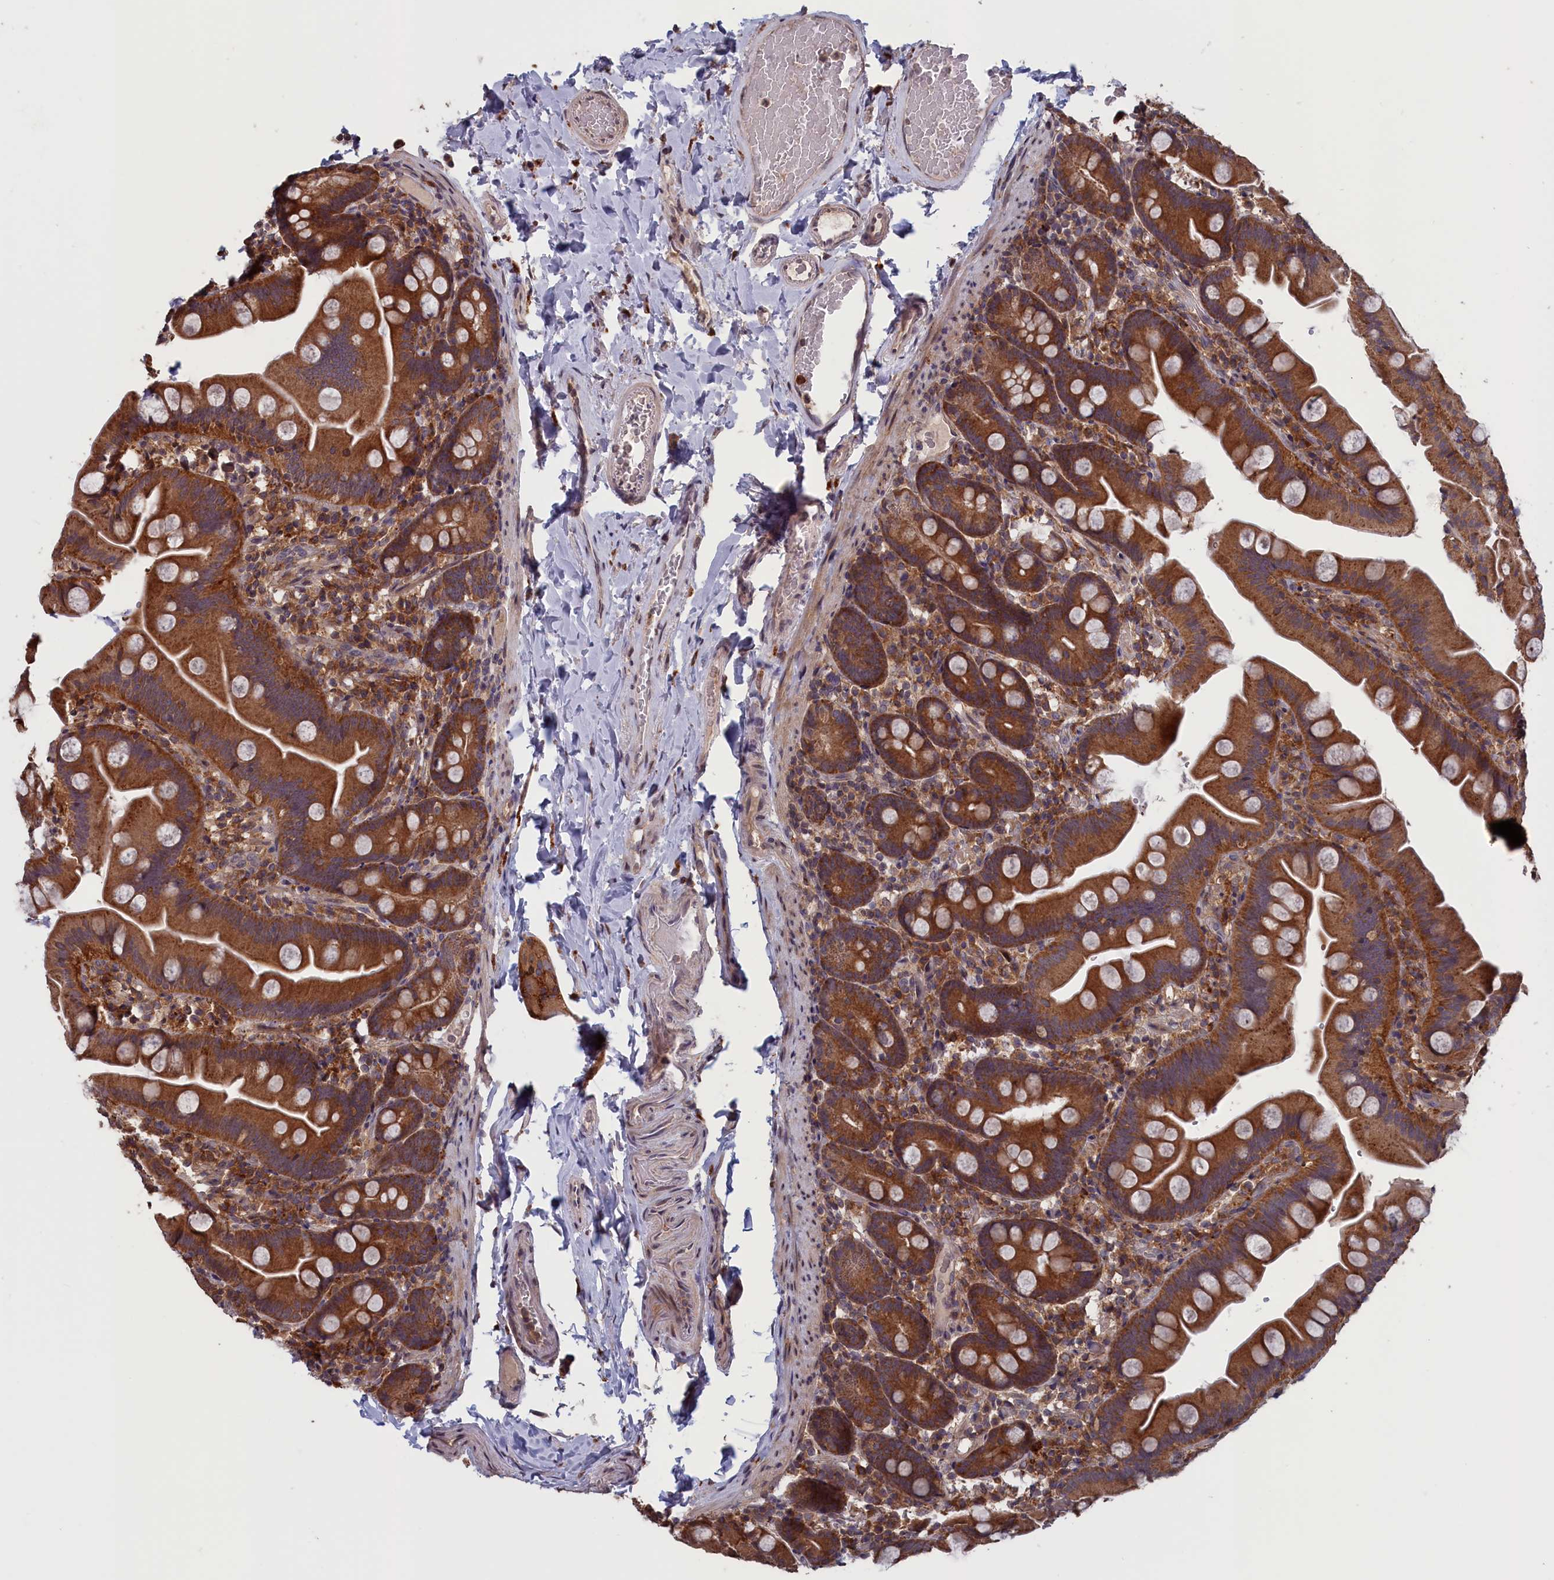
{"staining": {"intensity": "moderate", "quantity": ">75%", "location": "cytoplasmic/membranous"}, "tissue": "small intestine", "cell_type": "Glandular cells", "image_type": "normal", "snomed": [{"axis": "morphology", "description": "Normal tissue, NOS"}, {"axis": "topography", "description": "Small intestine"}], "caption": "Normal small intestine displays moderate cytoplasmic/membranous expression in approximately >75% of glandular cells.", "gene": "CACTIN", "patient": {"sex": "female", "age": 68}}